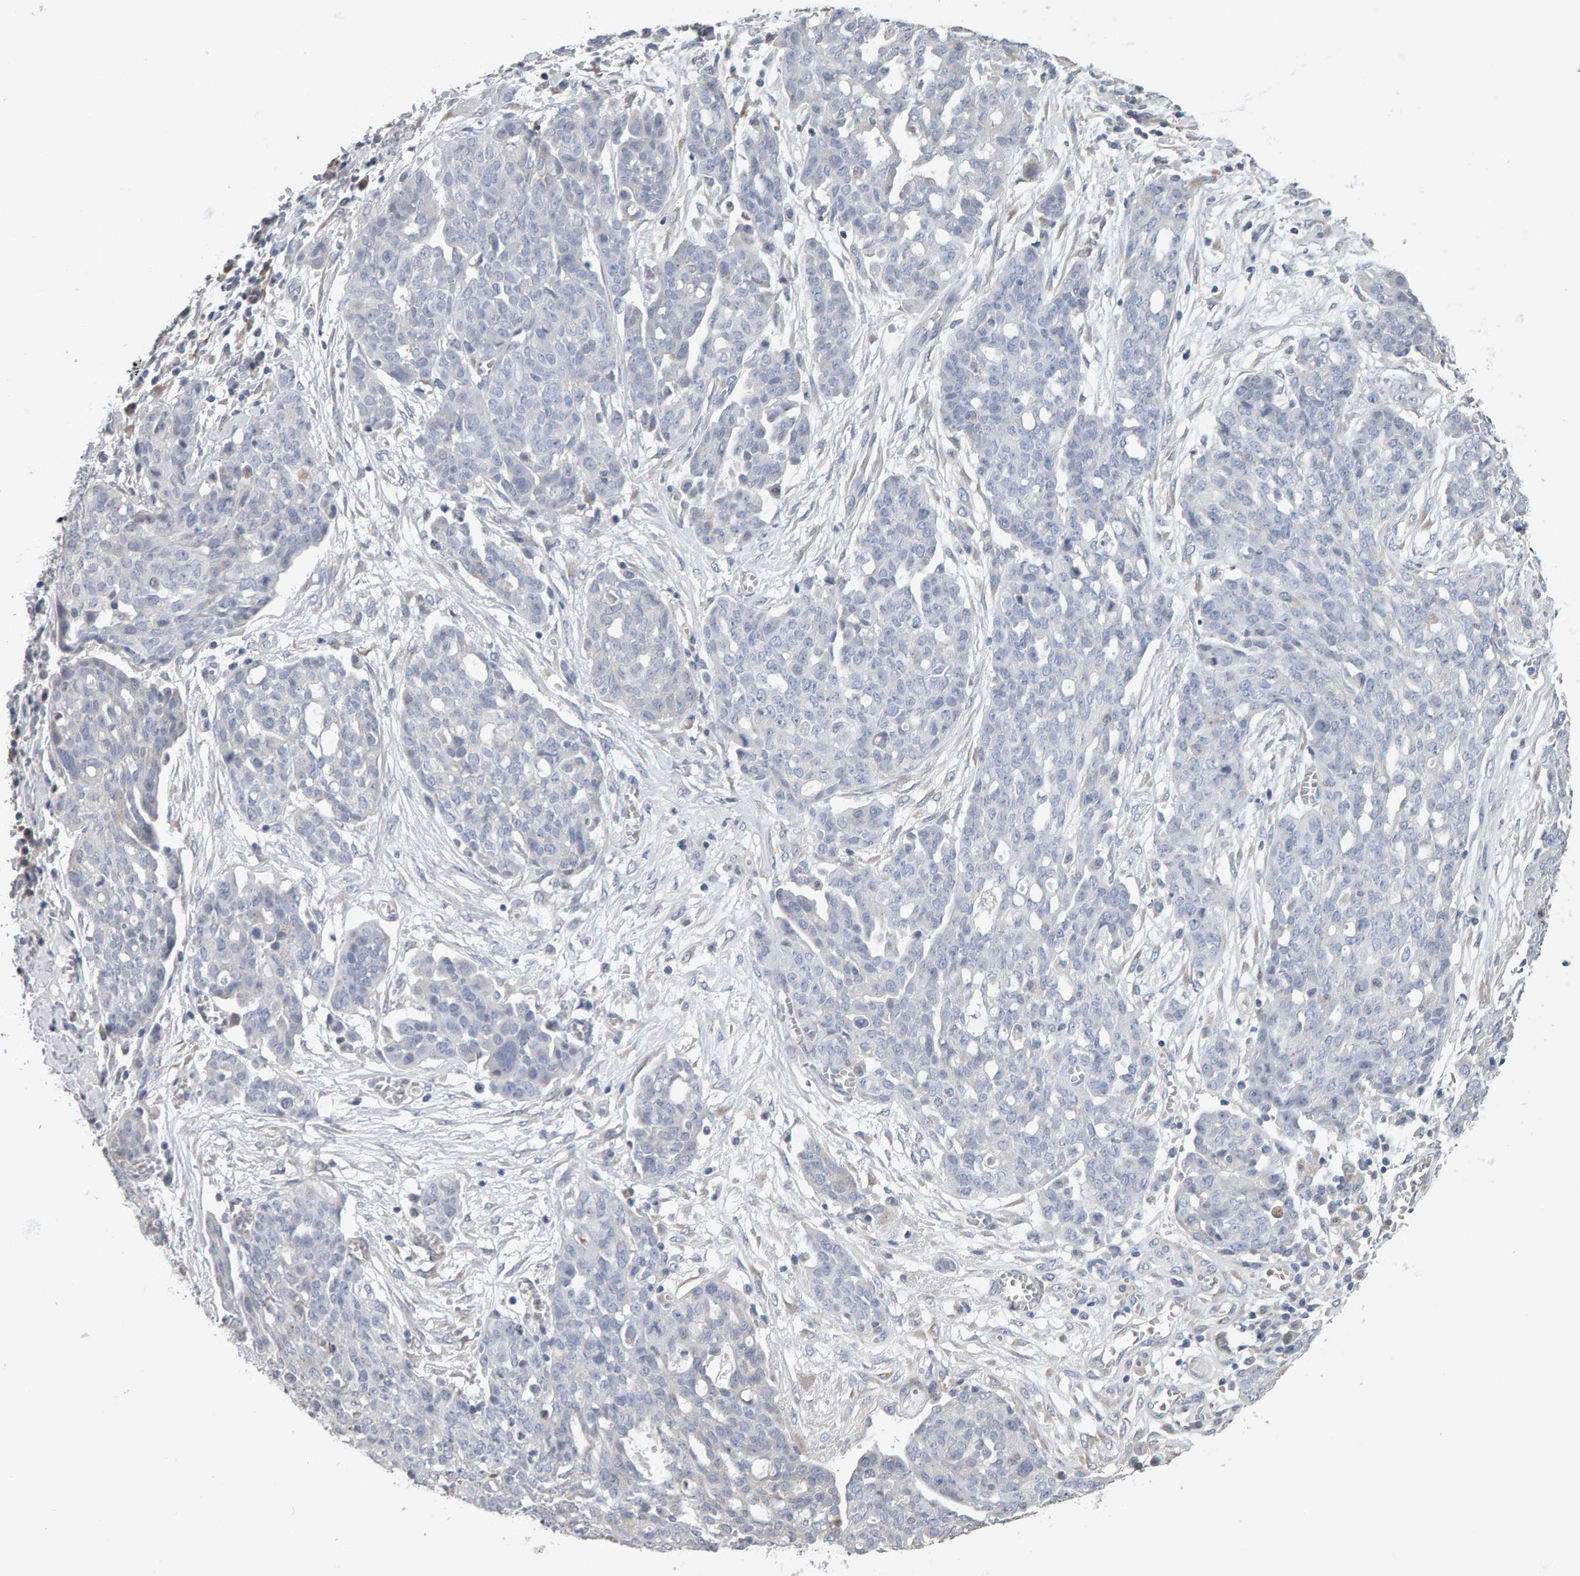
{"staining": {"intensity": "negative", "quantity": "none", "location": "none"}, "tissue": "ovarian cancer", "cell_type": "Tumor cells", "image_type": "cancer", "snomed": [{"axis": "morphology", "description": "Cystadenocarcinoma, serous, NOS"}, {"axis": "topography", "description": "Soft tissue"}, {"axis": "topography", "description": "Ovary"}], "caption": "This is a image of immunohistochemistry staining of ovarian serous cystadenocarcinoma, which shows no positivity in tumor cells. (DAB immunohistochemistry (IHC) visualized using brightfield microscopy, high magnification).", "gene": "ADHFE1", "patient": {"sex": "female", "age": 57}}